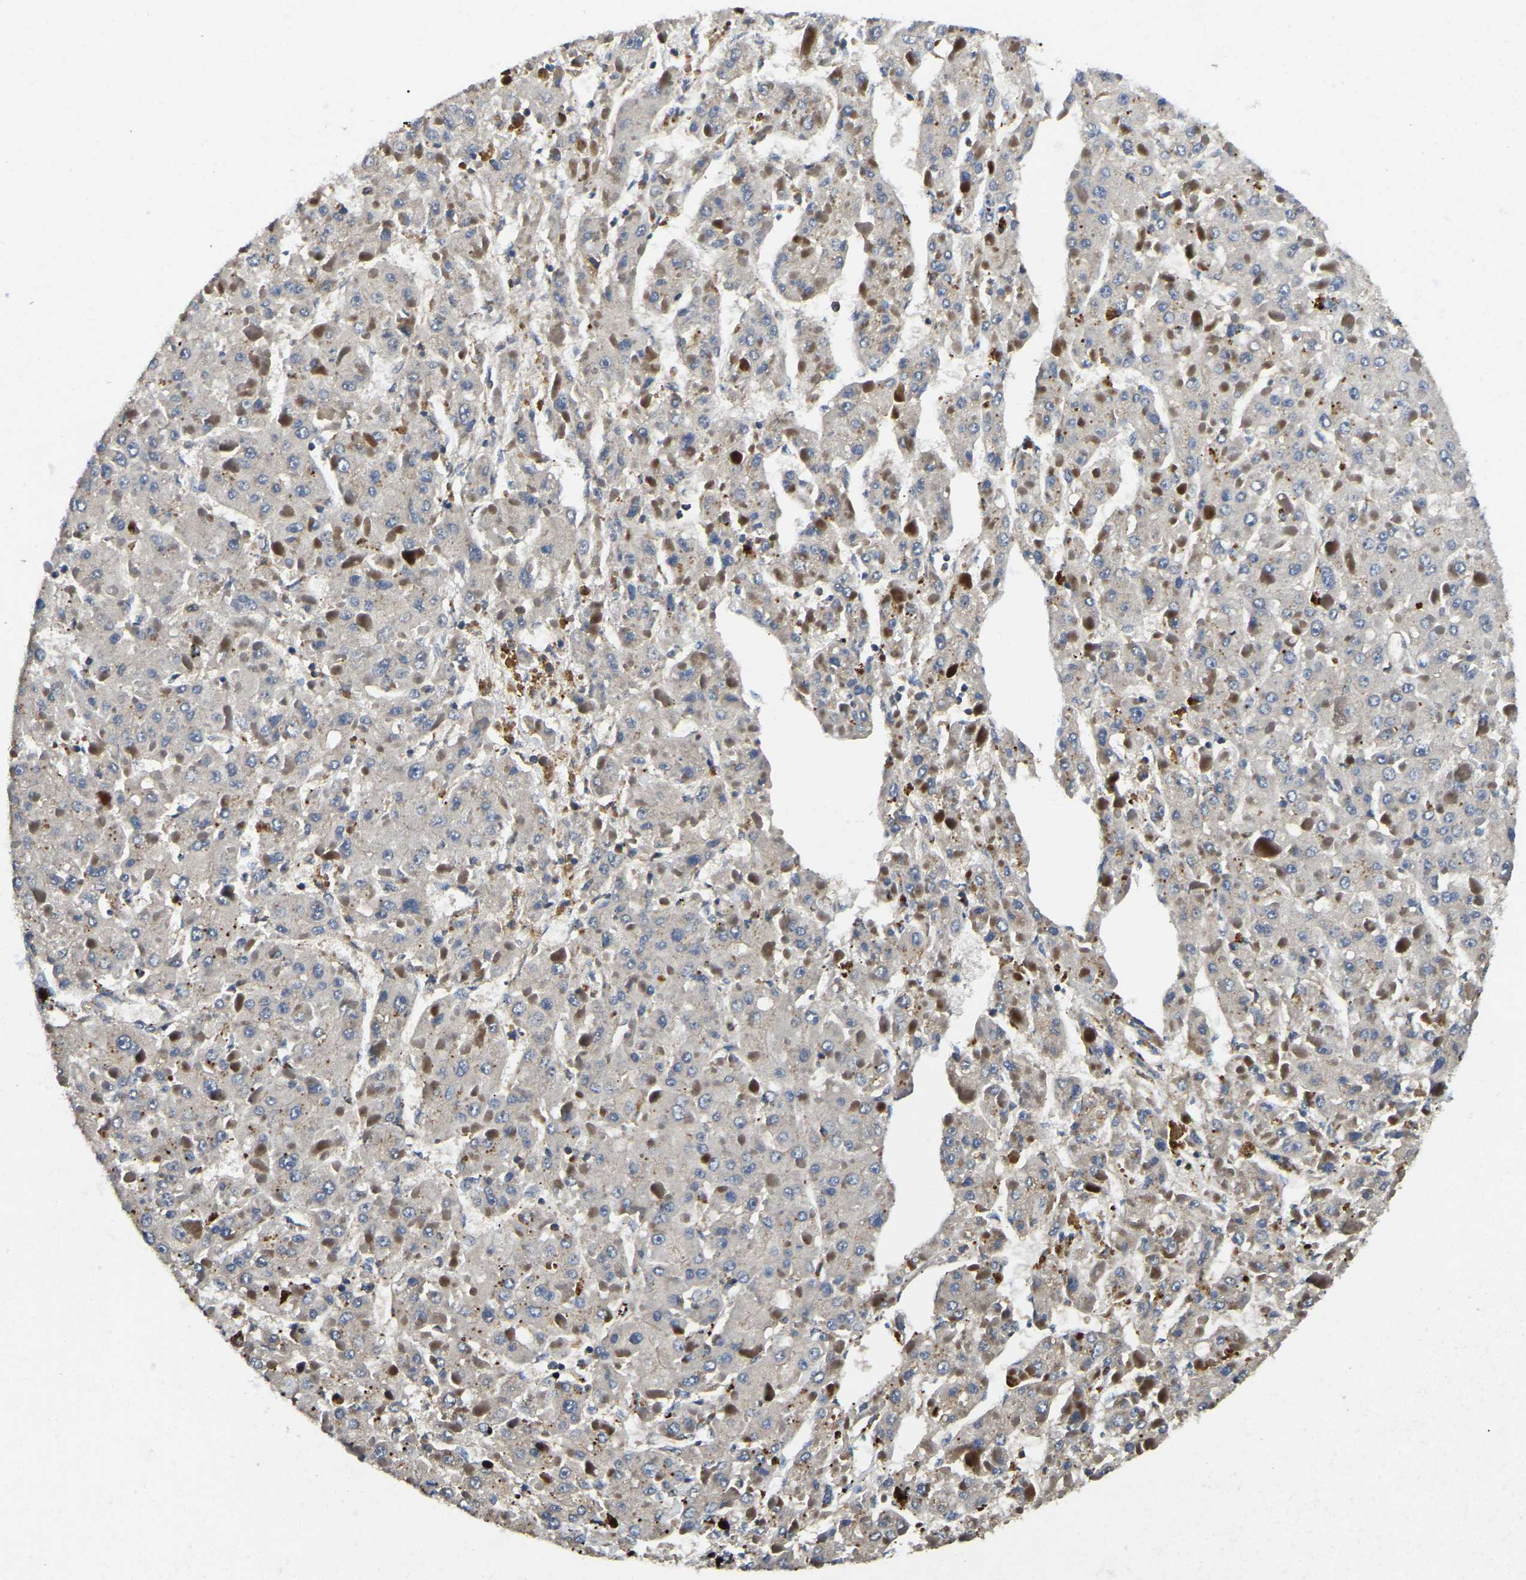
{"staining": {"intensity": "negative", "quantity": "none", "location": "none"}, "tissue": "liver cancer", "cell_type": "Tumor cells", "image_type": "cancer", "snomed": [{"axis": "morphology", "description": "Carcinoma, Hepatocellular, NOS"}, {"axis": "topography", "description": "Liver"}], "caption": "Liver cancer was stained to show a protein in brown. There is no significant positivity in tumor cells.", "gene": "SMPD2", "patient": {"sex": "female", "age": 73}}